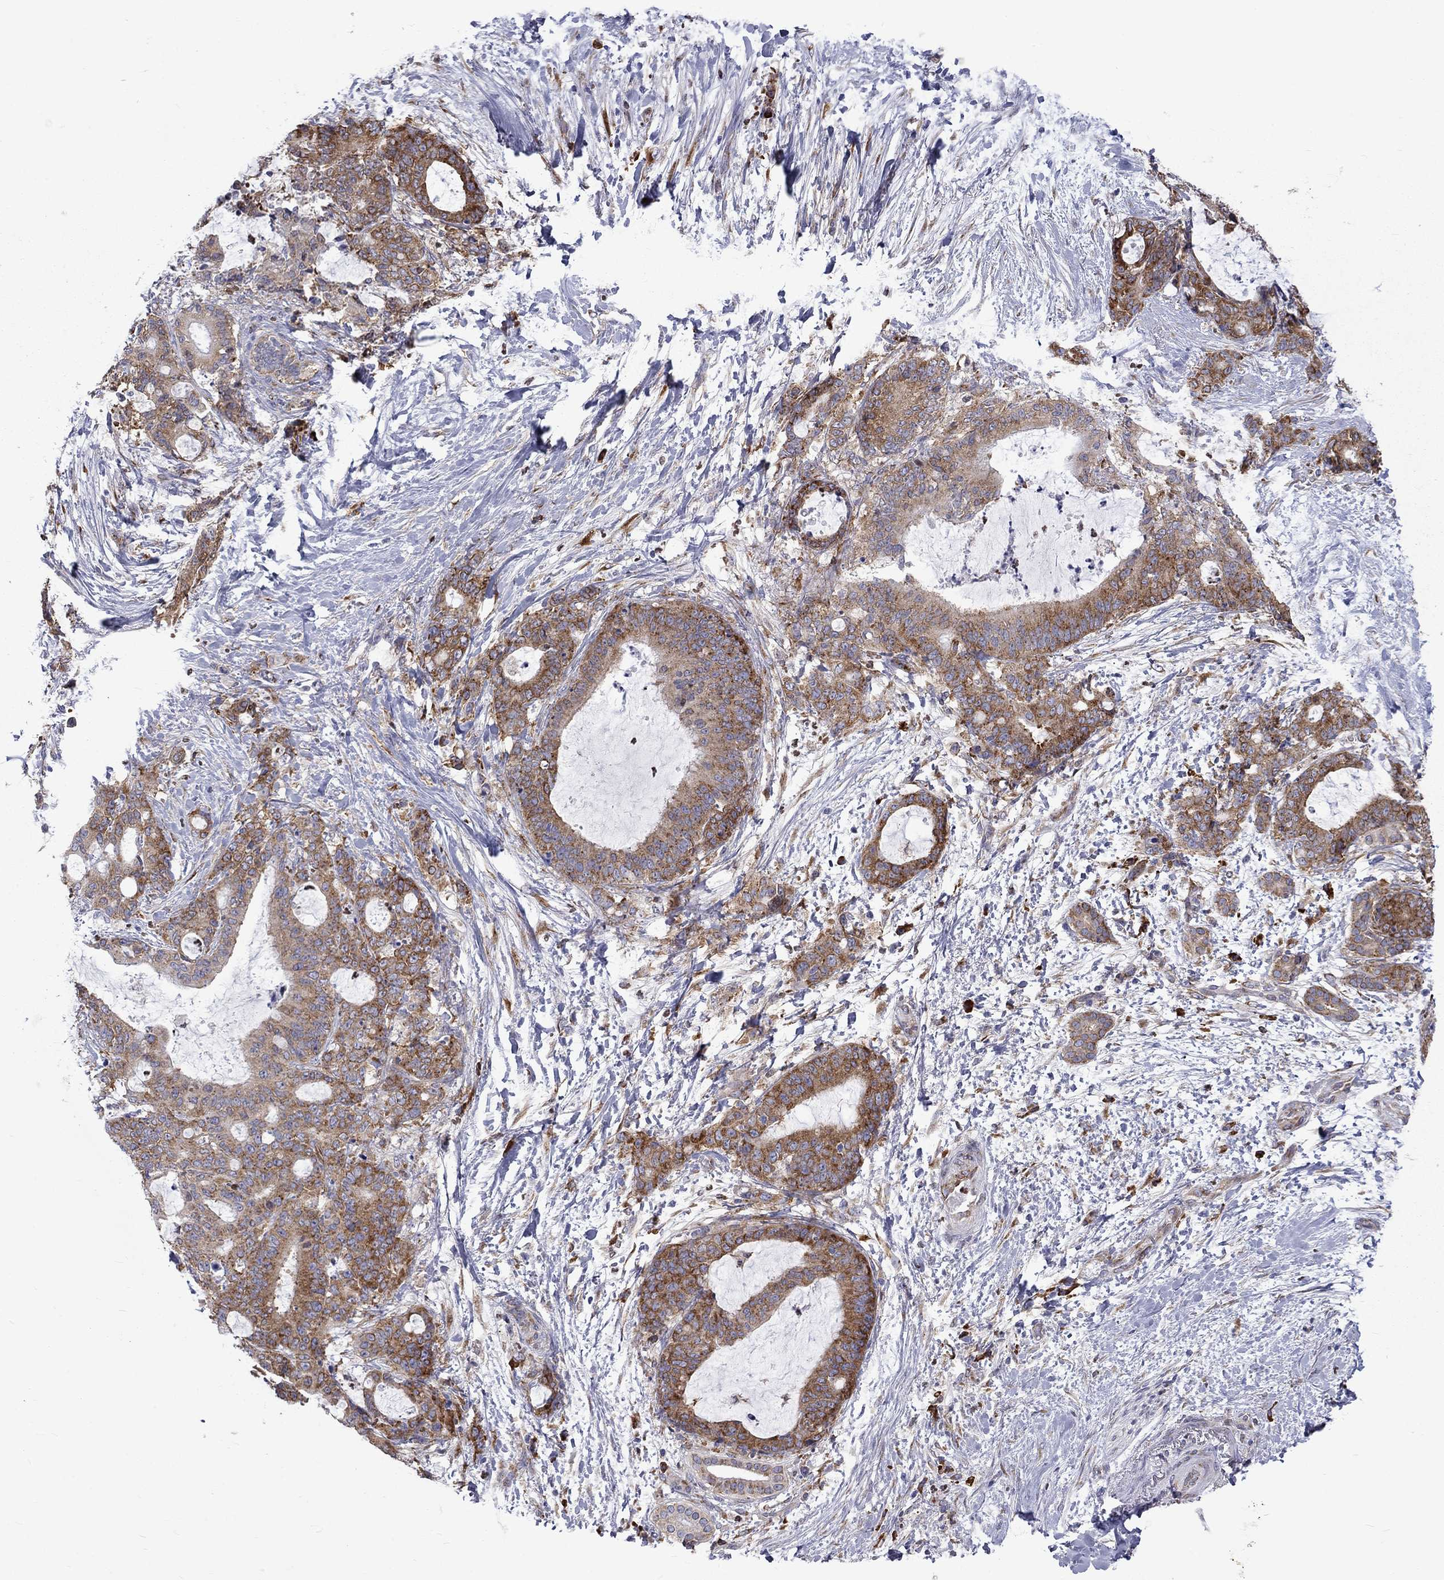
{"staining": {"intensity": "moderate", "quantity": ">75%", "location": "cytoplasmic/membranous"}, "tissue": "liver cancer", "cell_type": "Tumor cells", "image_type": "cancer", "snomed": [{"axis": "morphology", "description": "Cholangiocarcinoma"}, {"axis": "topography", "description": "Liver"}], "caption": "Immunohistochemical staining of human liver cancer (cholangiocarcinoma) reveals medium levels of moderate cytoplasmic/membranous expression in about >75% of tumor cells.", "gene": "PABPC4", "patient": {"sex": "female", "age": 73}}